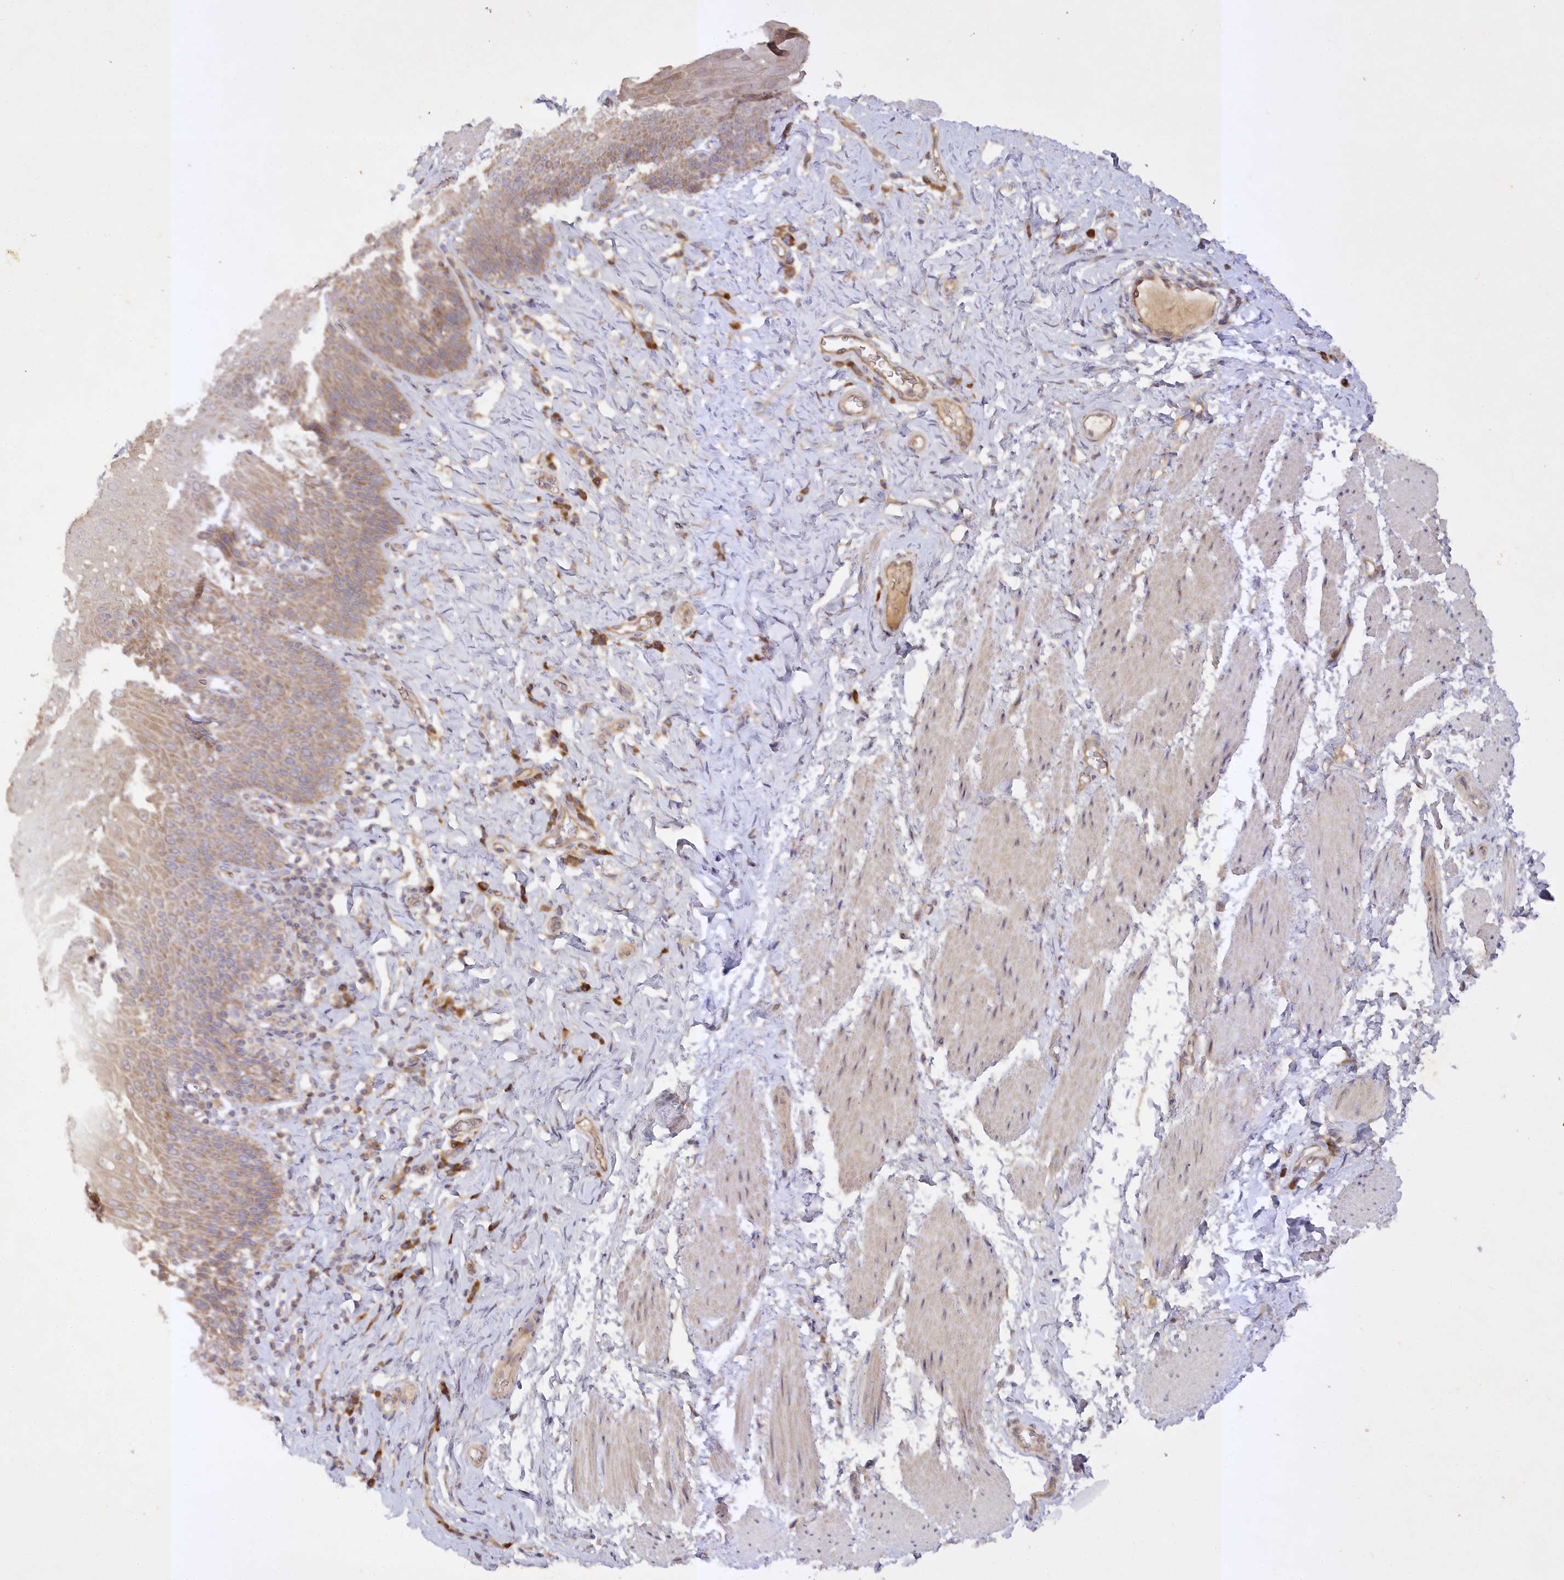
{"staining": {"intensity": "moderate", "quantity": ">75%", "location": "cytoplasmic/membranous"}, "tissue": "esophagus", "cell_type": "Squamous epithelial cells", "image_type": "normal", "snomed": [{"axis": "morphology", "description": "Normal tissue, NOS"}, {"axis": "topography", "description": "Esophagus"}], "caption": "IHC photomicrograph of unremarkable esophagus: esophagus stained using immunohistochemistry (IHC) reveals medium levels of moderate protein expression localized specifically in the cytoplasmic/membranous of squamous epithelial cells, appearing as a cytoplasmic/membranous brown color.", "gene": "TRAF3IP1", "patient": {"sex": "female", "age": 61}}